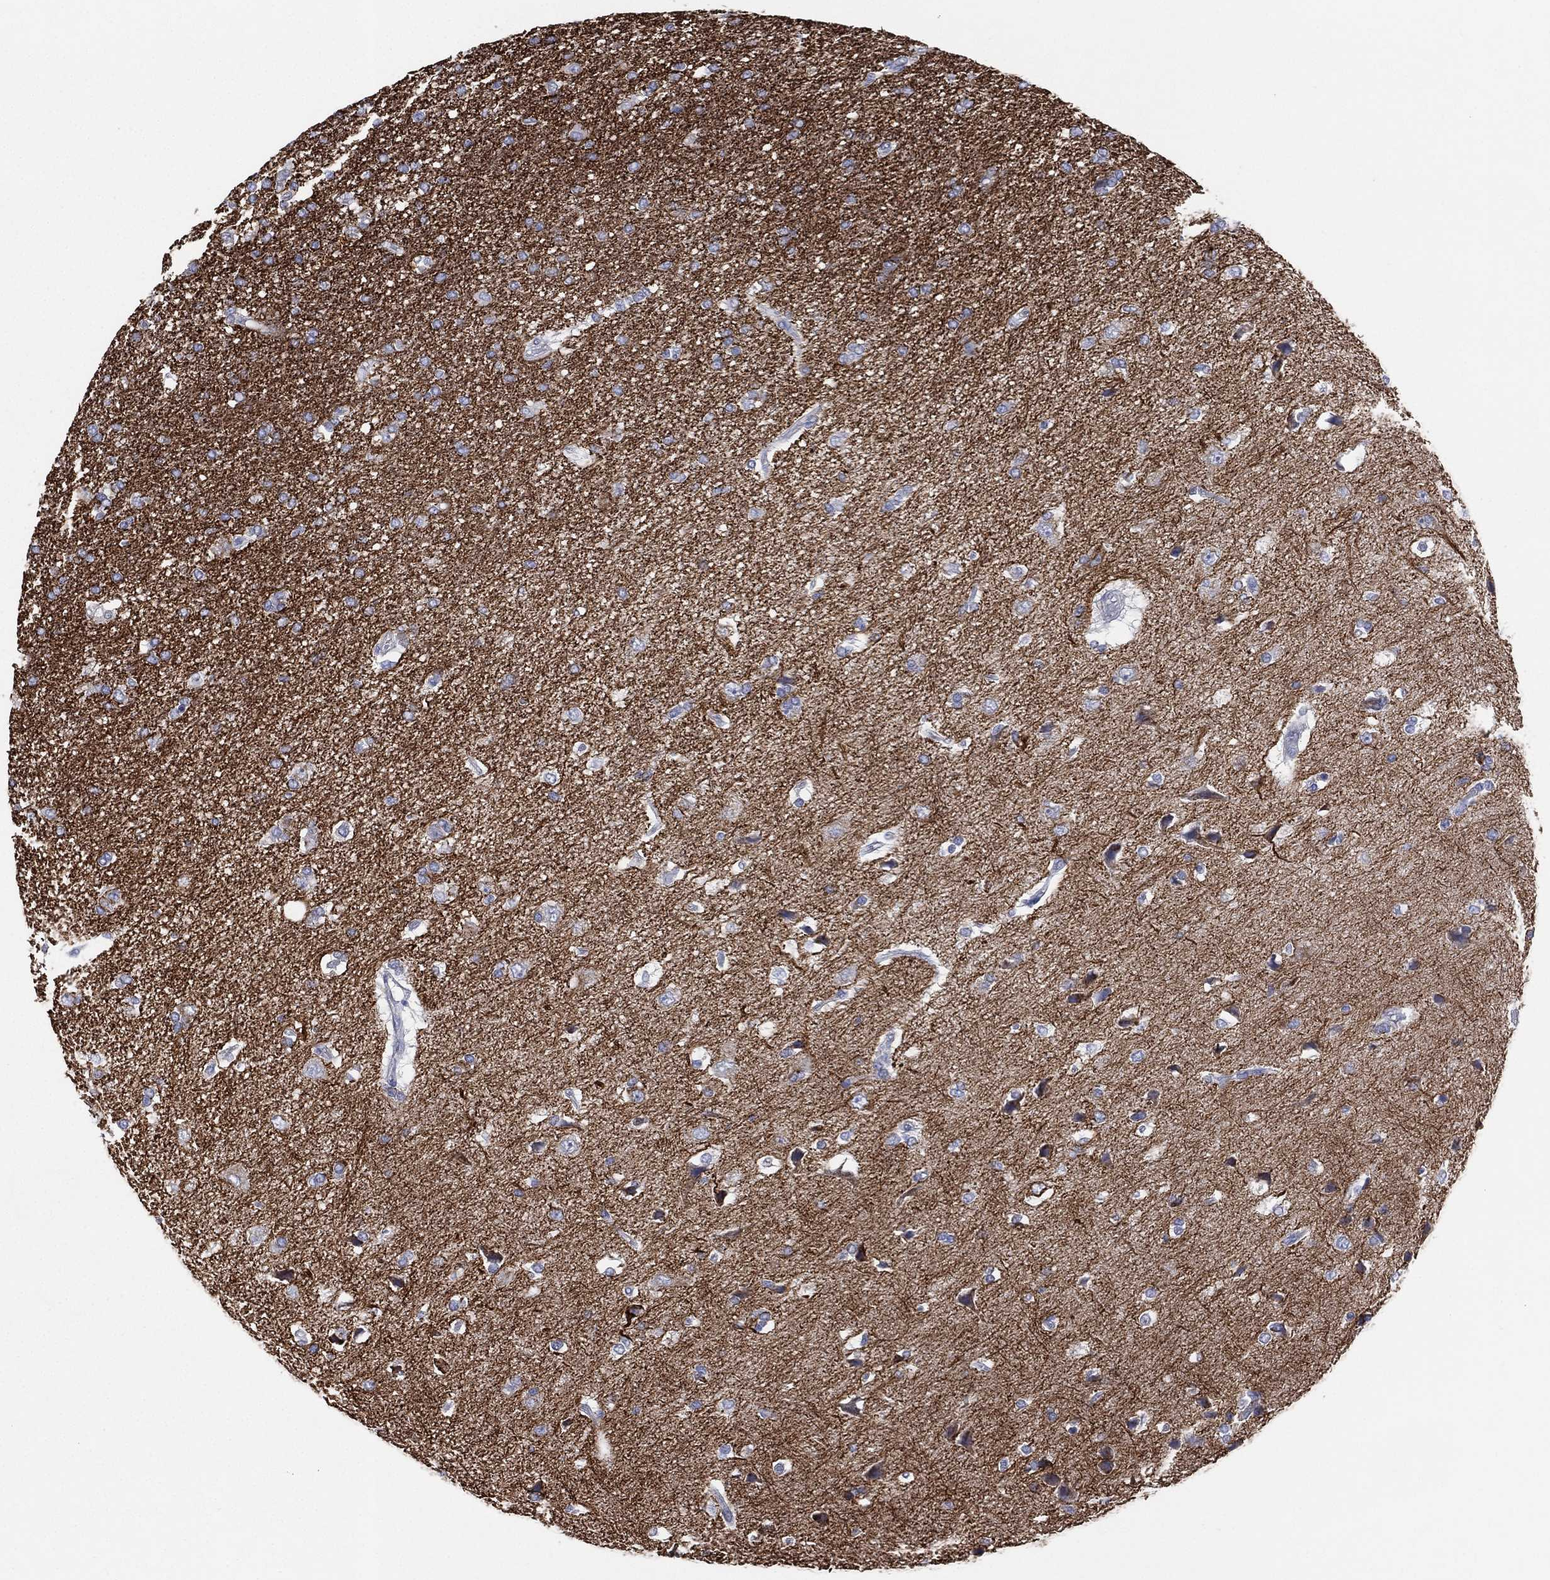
{"staining": {"intensity": "moderate", "quantity": "<25%", "location": "cytoplasmic/membranous"}, "tissue": "glioma", "cell_type": "Tumor cells", "image_type": "cancer", "snomed": [{"axis": "morphology", "description": "Glioma, malignant, High grade"}, {"axis": "topography", "description": "Brain"}], "caption": "DAB (3,3'-diaminobenzidine) immunohistochemical staining of glioma reveals moderate cytoplasmic/membranous protein expression in approximately <25% of tumor cells. (DAB IHC, brown staining for protein, blue staining for nuclei).", "gene": "INA", "patient": {"sex": "female", "age": 63}}